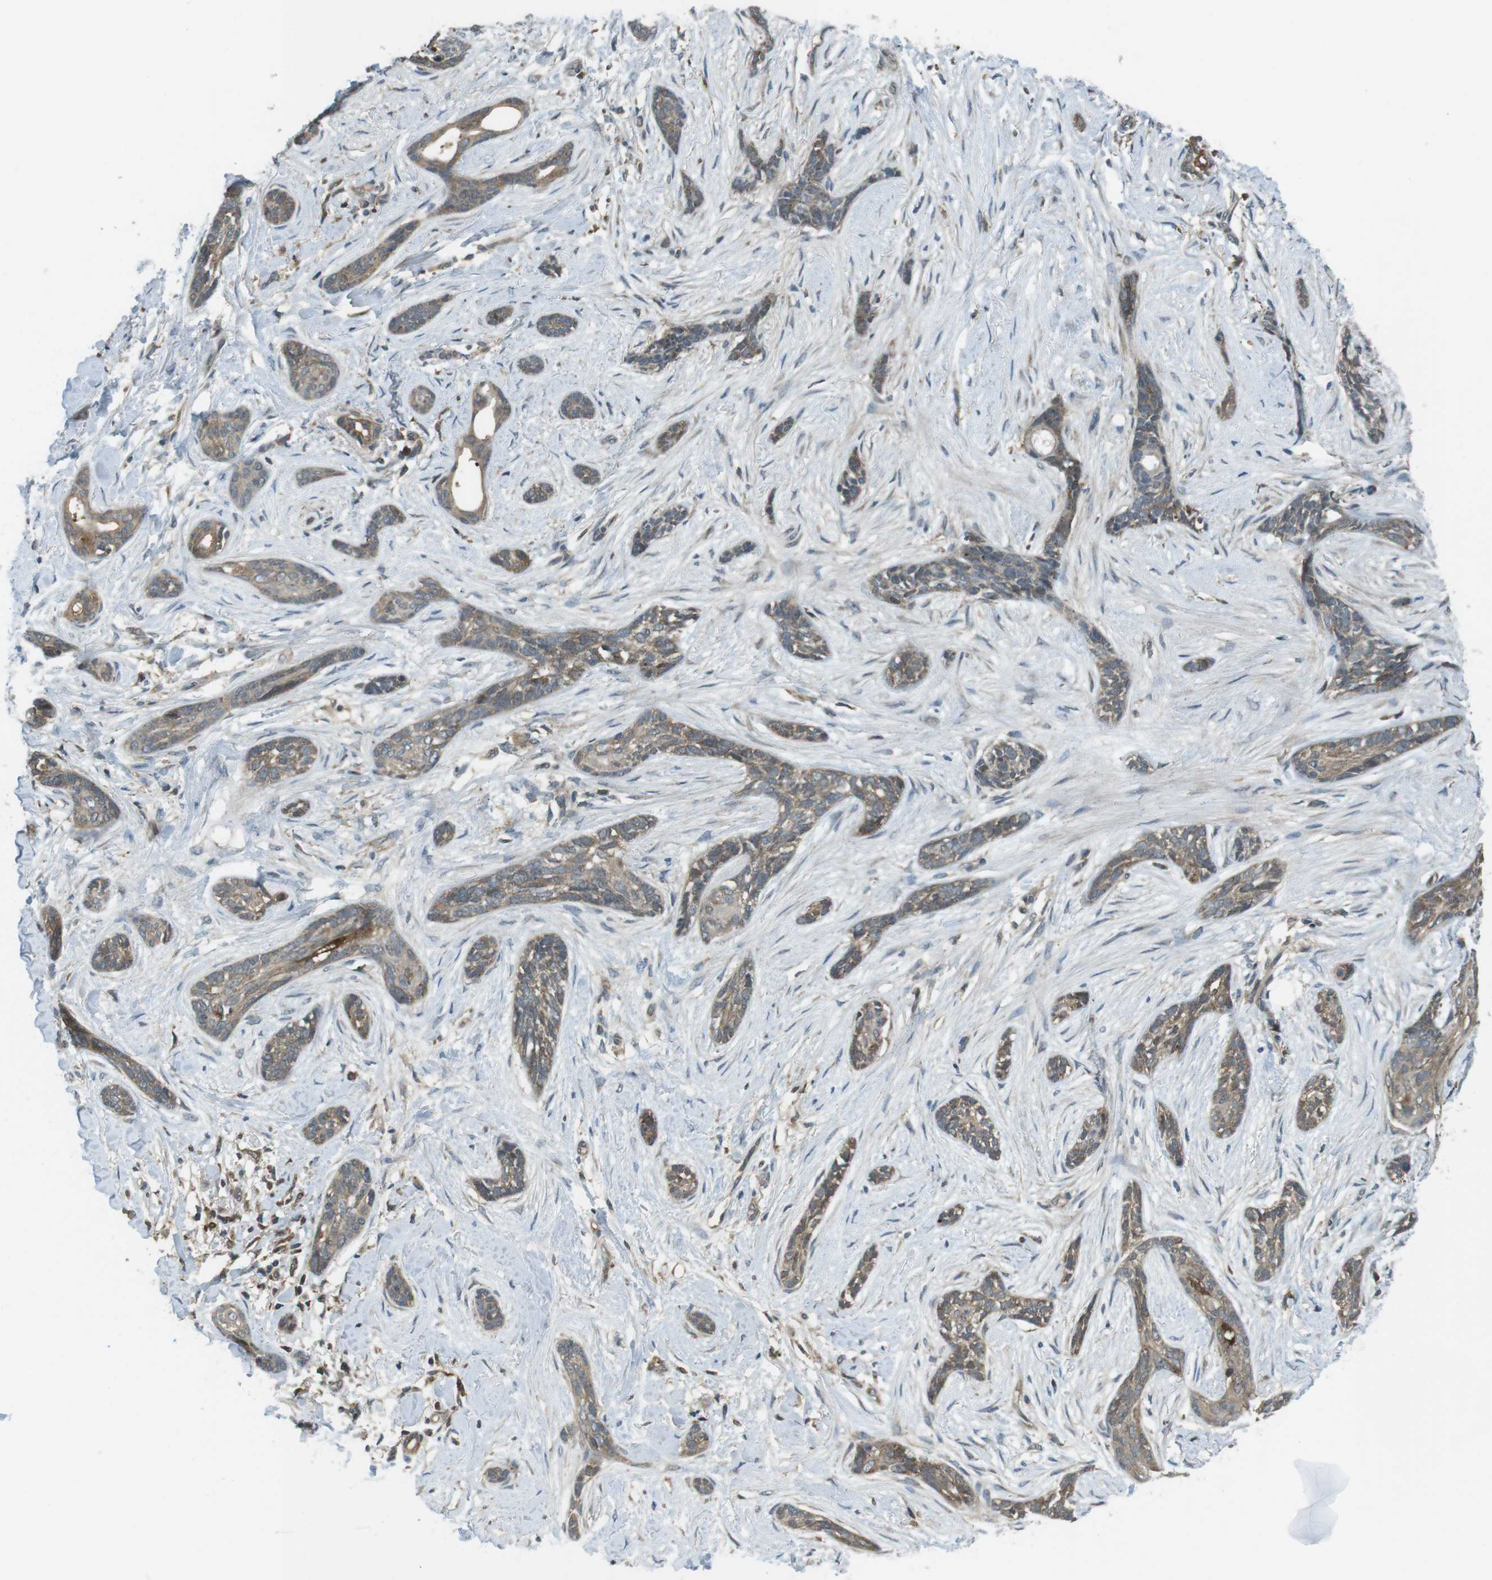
{"staining": {"intensity": "moderate", "quantity": ">75%", "location": "cytoplasmic/membranous"}, "tissue": "skin cancer", "cell_type": "Tumor cells", "image_type": "cancer", "snomed": [{"axis": "morphology", "description": "Basal cell carcinoma"}, {"axis": "morphology", "description": "Adnexal tumor, benign"}, {"axis": "topography", "description": "Skin"}], "caption": "Tumor cells exhibit moderate cytoplasmic/membranous positivity in about >75% of cells in skin cancer (benign adnexal tumor). Nuclei are stained in blue.", "gene": "LRRC3B", "patient": {"sex": "female", "age": 42}}